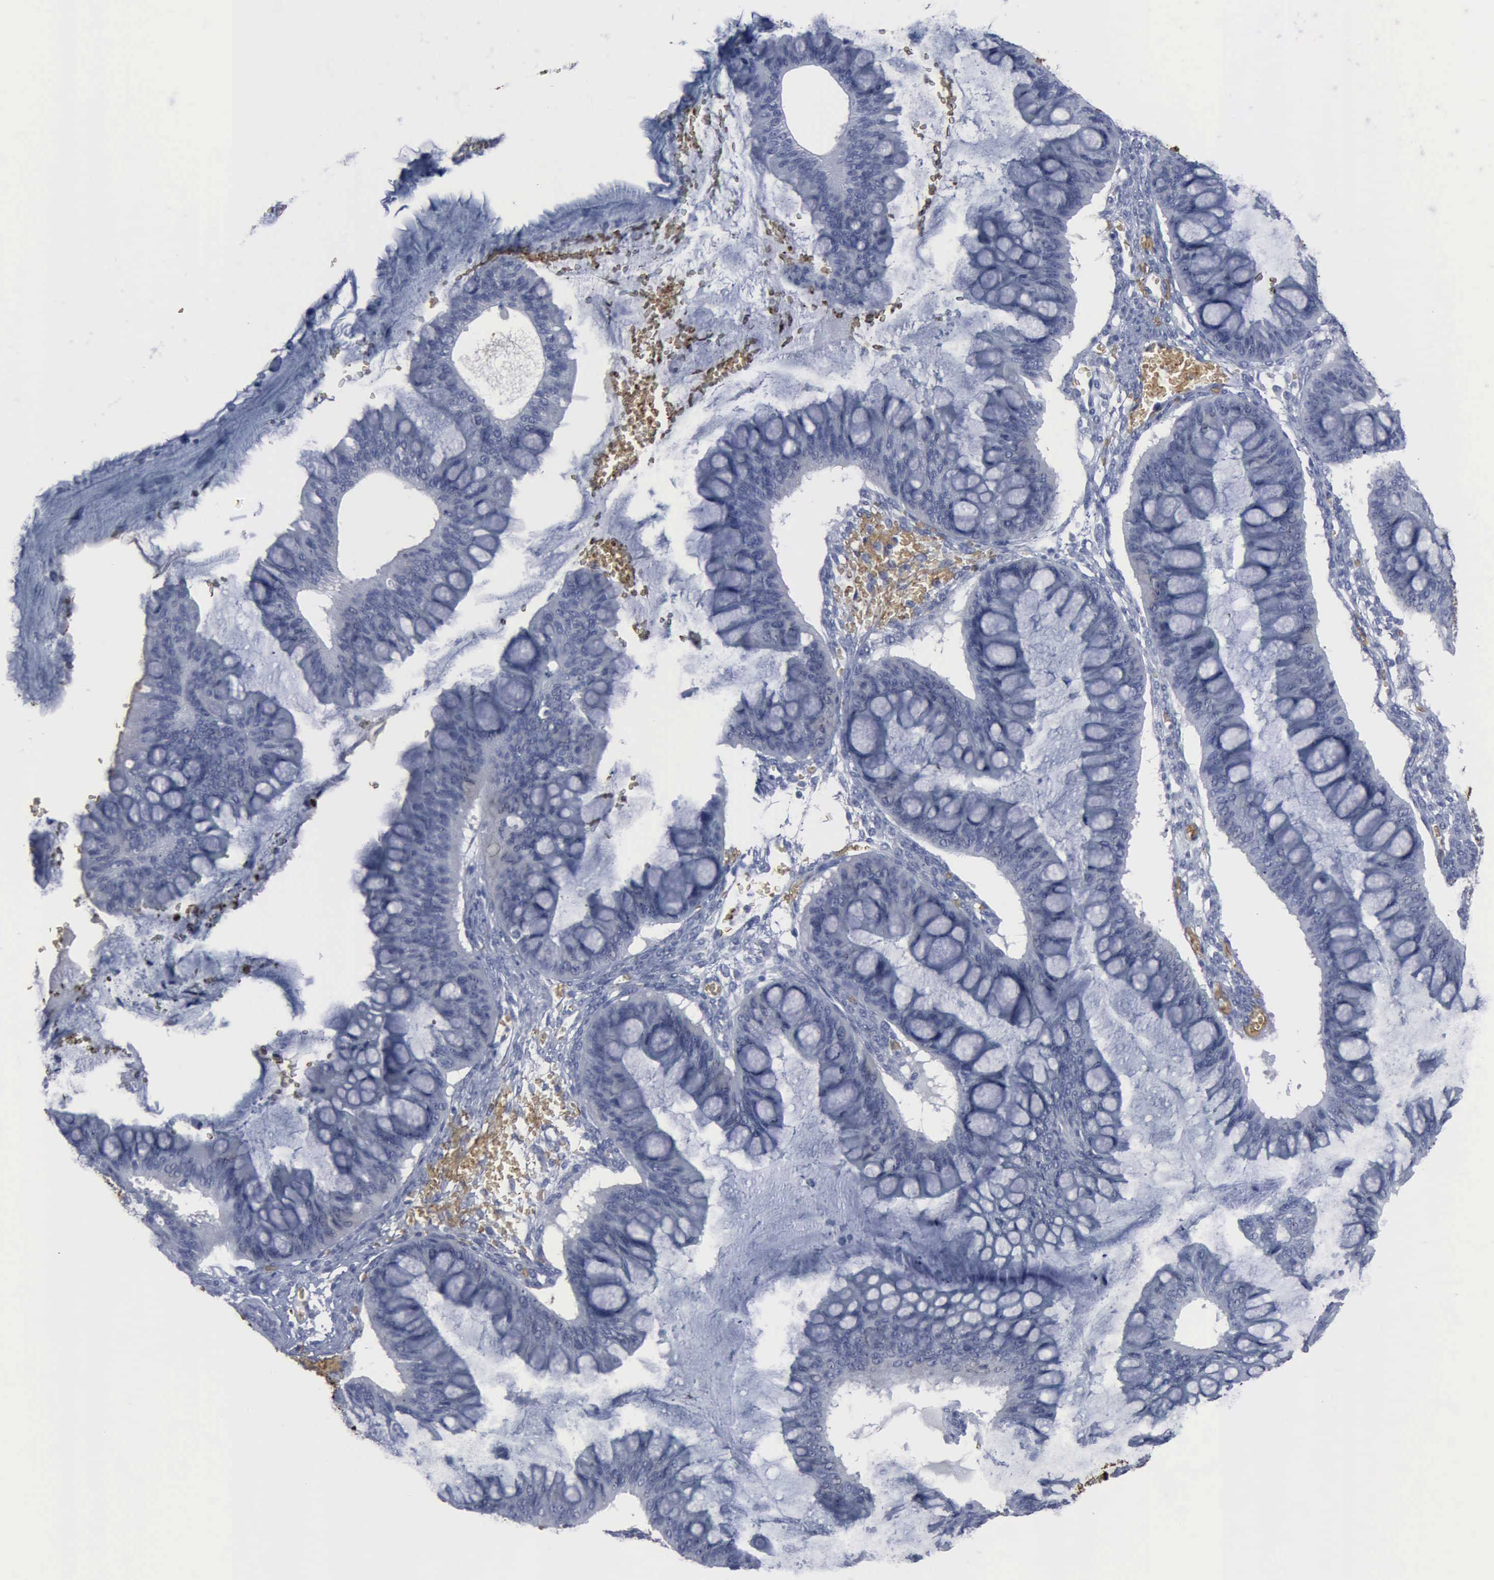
{"staining": {"intensity": "negative", "quantity": "none", "location": "none"}, "tissue": "ovarian cancer", "cell_type": "Tumor cells", "image_type": "cancer", "snomed": [{"axis": "morphology", "description": "Cystadenocarcinoma, mucinous, NOS"}, {"axis": "topography", "description": "Ovary"}], "caption": "The photomicrograph displays no significant expression in tumor cells of mucinous cystadenocarcinoma (ovarian).", "gene": "TGFB1", "patient": {"sex": "female", "age": 73}}